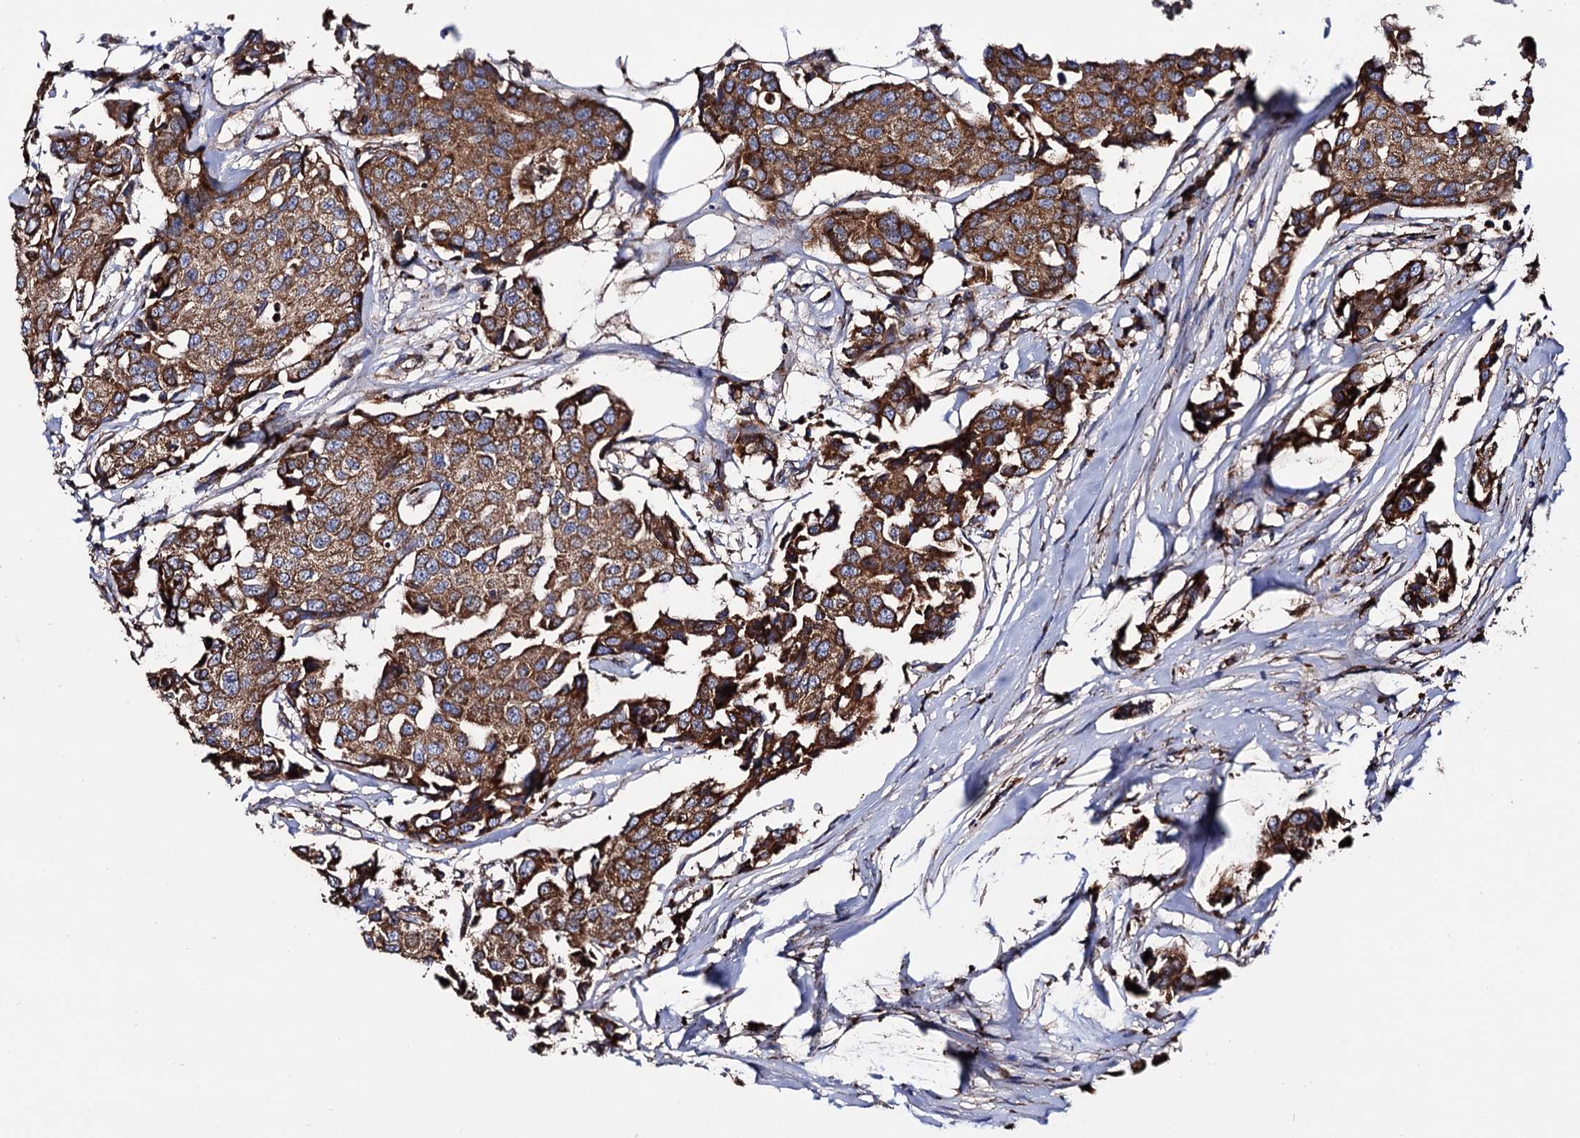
{"staining": {"intensity": "strong", "quantity": ">75%", "location": "cytoplasmic/membranous"}, "tissue": "breast cancer", "cell_type": "Tumor cells", "image_type": "cancer", "snomed": [{"axis": "morphology", "description": "Duct carcinoma"}, {"axis": "topography", "description": "Breast"}], "caption": "Protein staining demonstrates strong cytoplasmic/membranous expression in approximately >75% of tumor cells in breast intraductal carcinoma. Nuclei are stained in blue.", "gene": "IQCH", "patient": {"sex": "female", "age": 80}}